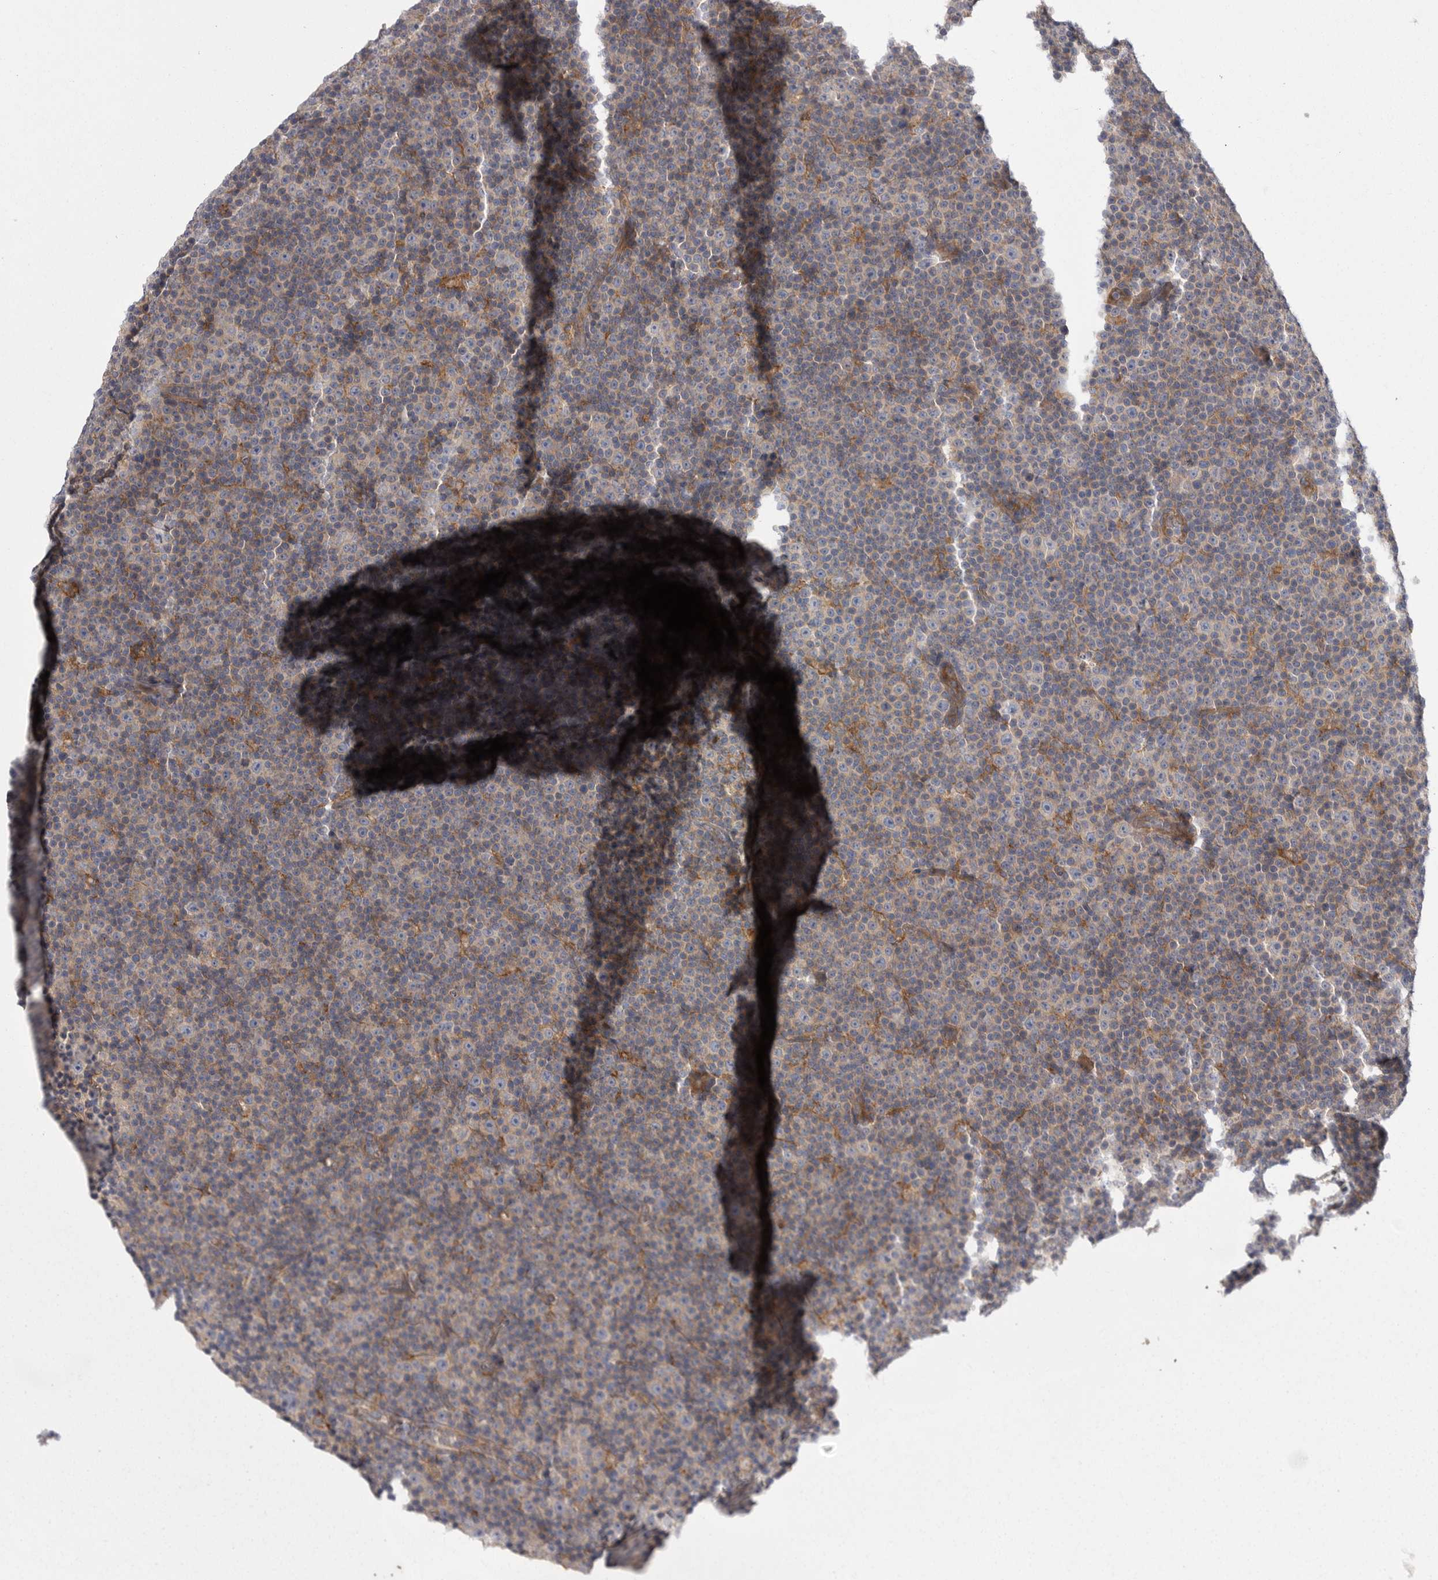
{"staining": {"intensity": "weak", "quantity": "<25%", "location": "cytoplasmic/membranous"}, "tissue": "lymphoma", "cell_type": "Tumor cells", "image_type": "cancer", "snomed": [{"axis": "morphology", "description": "Malignant lymphoma, non-Hodgkin's type, Low grade"}, {"axis": "topography", "description": "Lymph node"}], "caption": "An immunohistochemistry (IHC) histopathology image of low-grade malignant lymphoma, non-Hodgkin's type is shown. There is no staining in tumor cells of low-grade malignant lymphoma, non-Hodgkin's type.", "gene": "OSBPL9", "patient": {"sex": "female", "age": 67}}